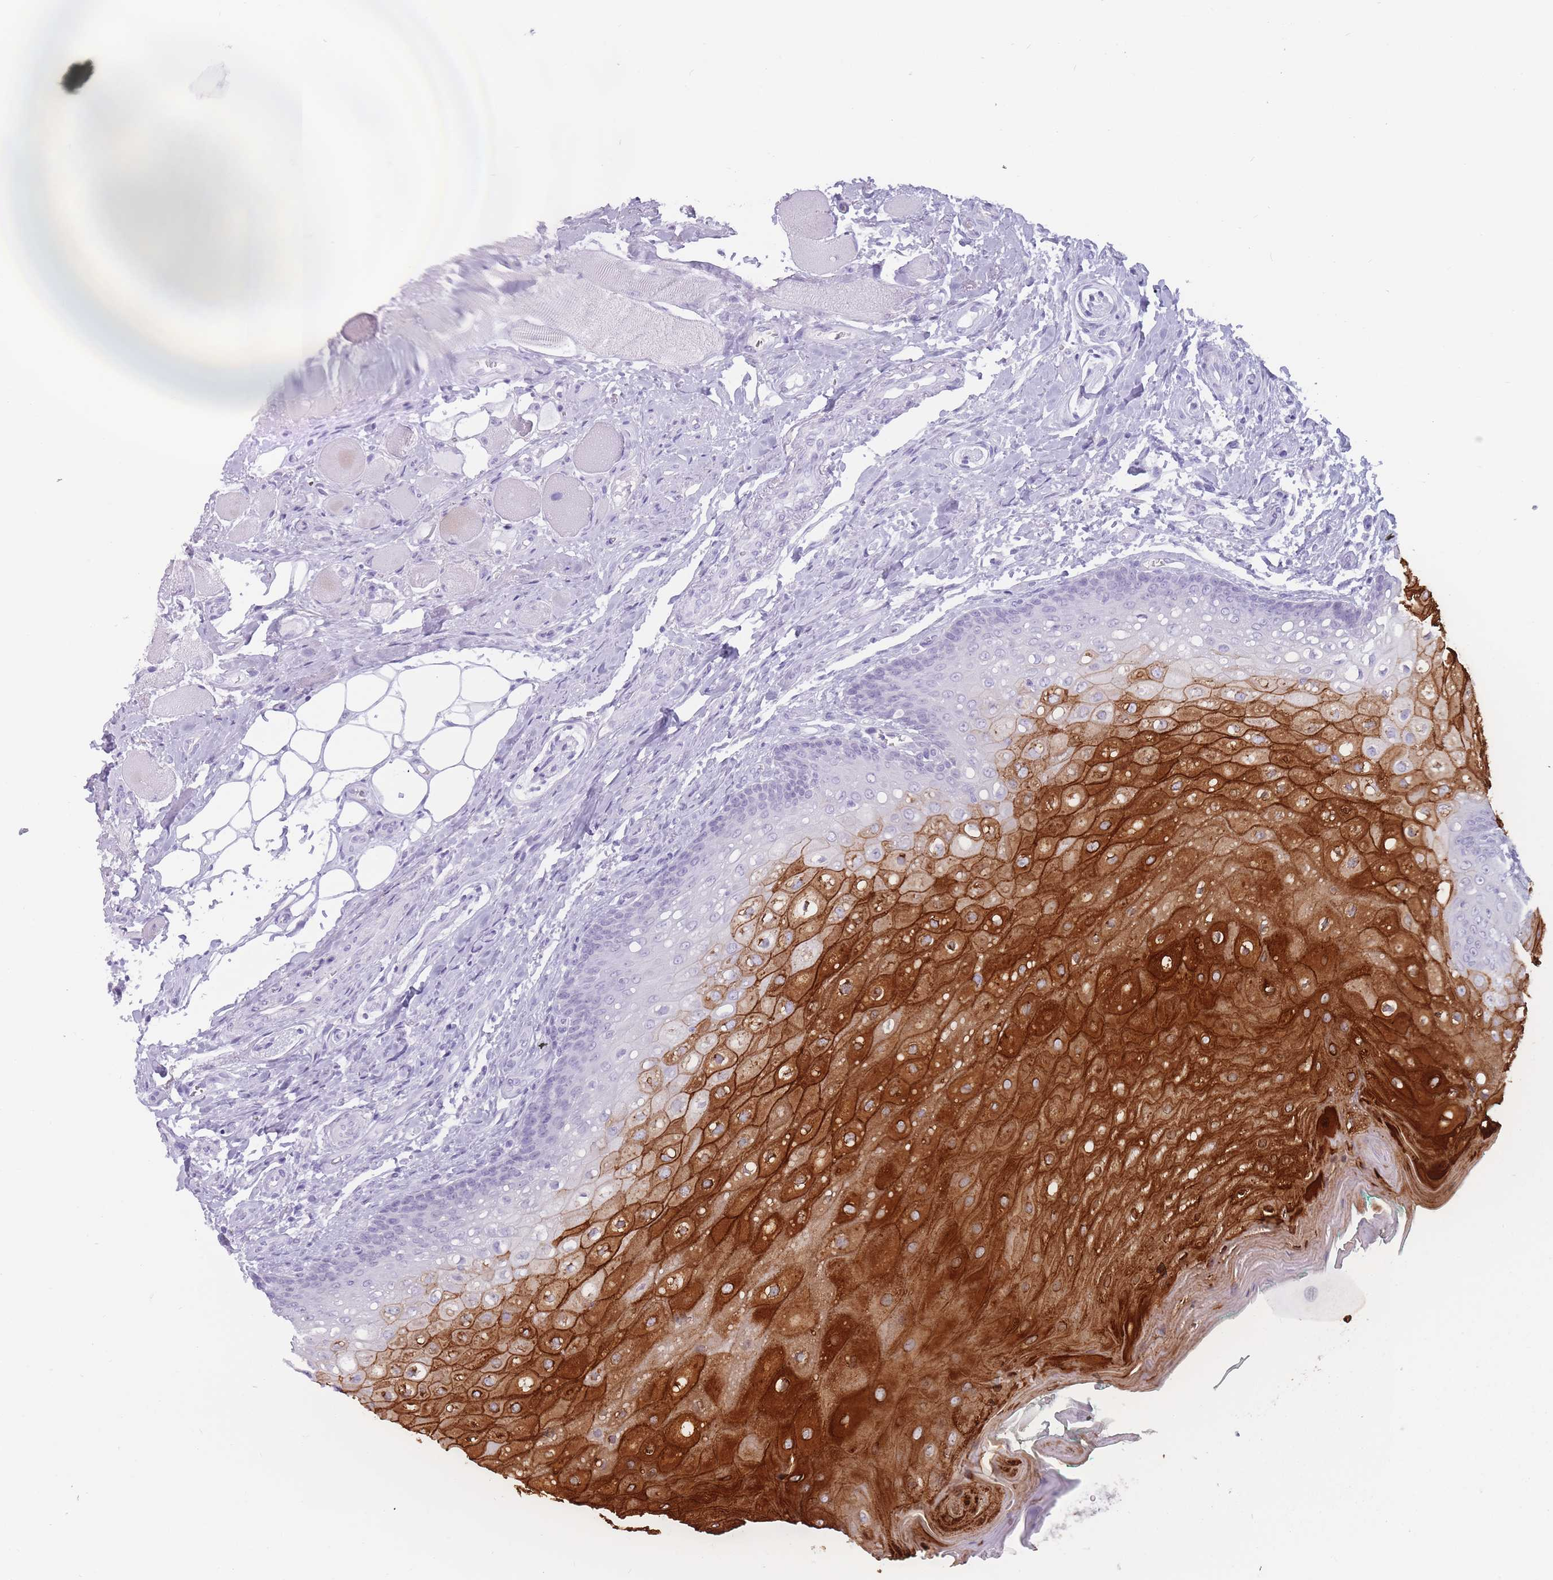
{"staining": {"intensity": "strong", "quantity": "25%-75%", "location": "cytoplasmic/membranous"}, "tissue": "oral mucosa", "cell_type": "Squamous epithelial cells", "image_type": "normal", "snomed": [{"axis": "morphology", "description": "Normal tissue, NOS"}, {"axis": "morphology", "description": "Squamous cell carcinoma, NOS"}, {"axis": "topography", "description": "Oral tissue"}, {"axis": "topography", "description": "Tounge, NOS"}, {"axis": "topography", "description": "Head-Neck"}], "caption": "Protein expression analysis of normal oral mucosa reveals strong cytoplasmic/membranous positivity in about 25%-75% of squamous epithelial cells. Immunohistochemistry (ihc) stains the protein of interest in brown and the nuclei are stained blue.", "gene": "PNMA3", "patient": {"sex": "male", "age": 79}}